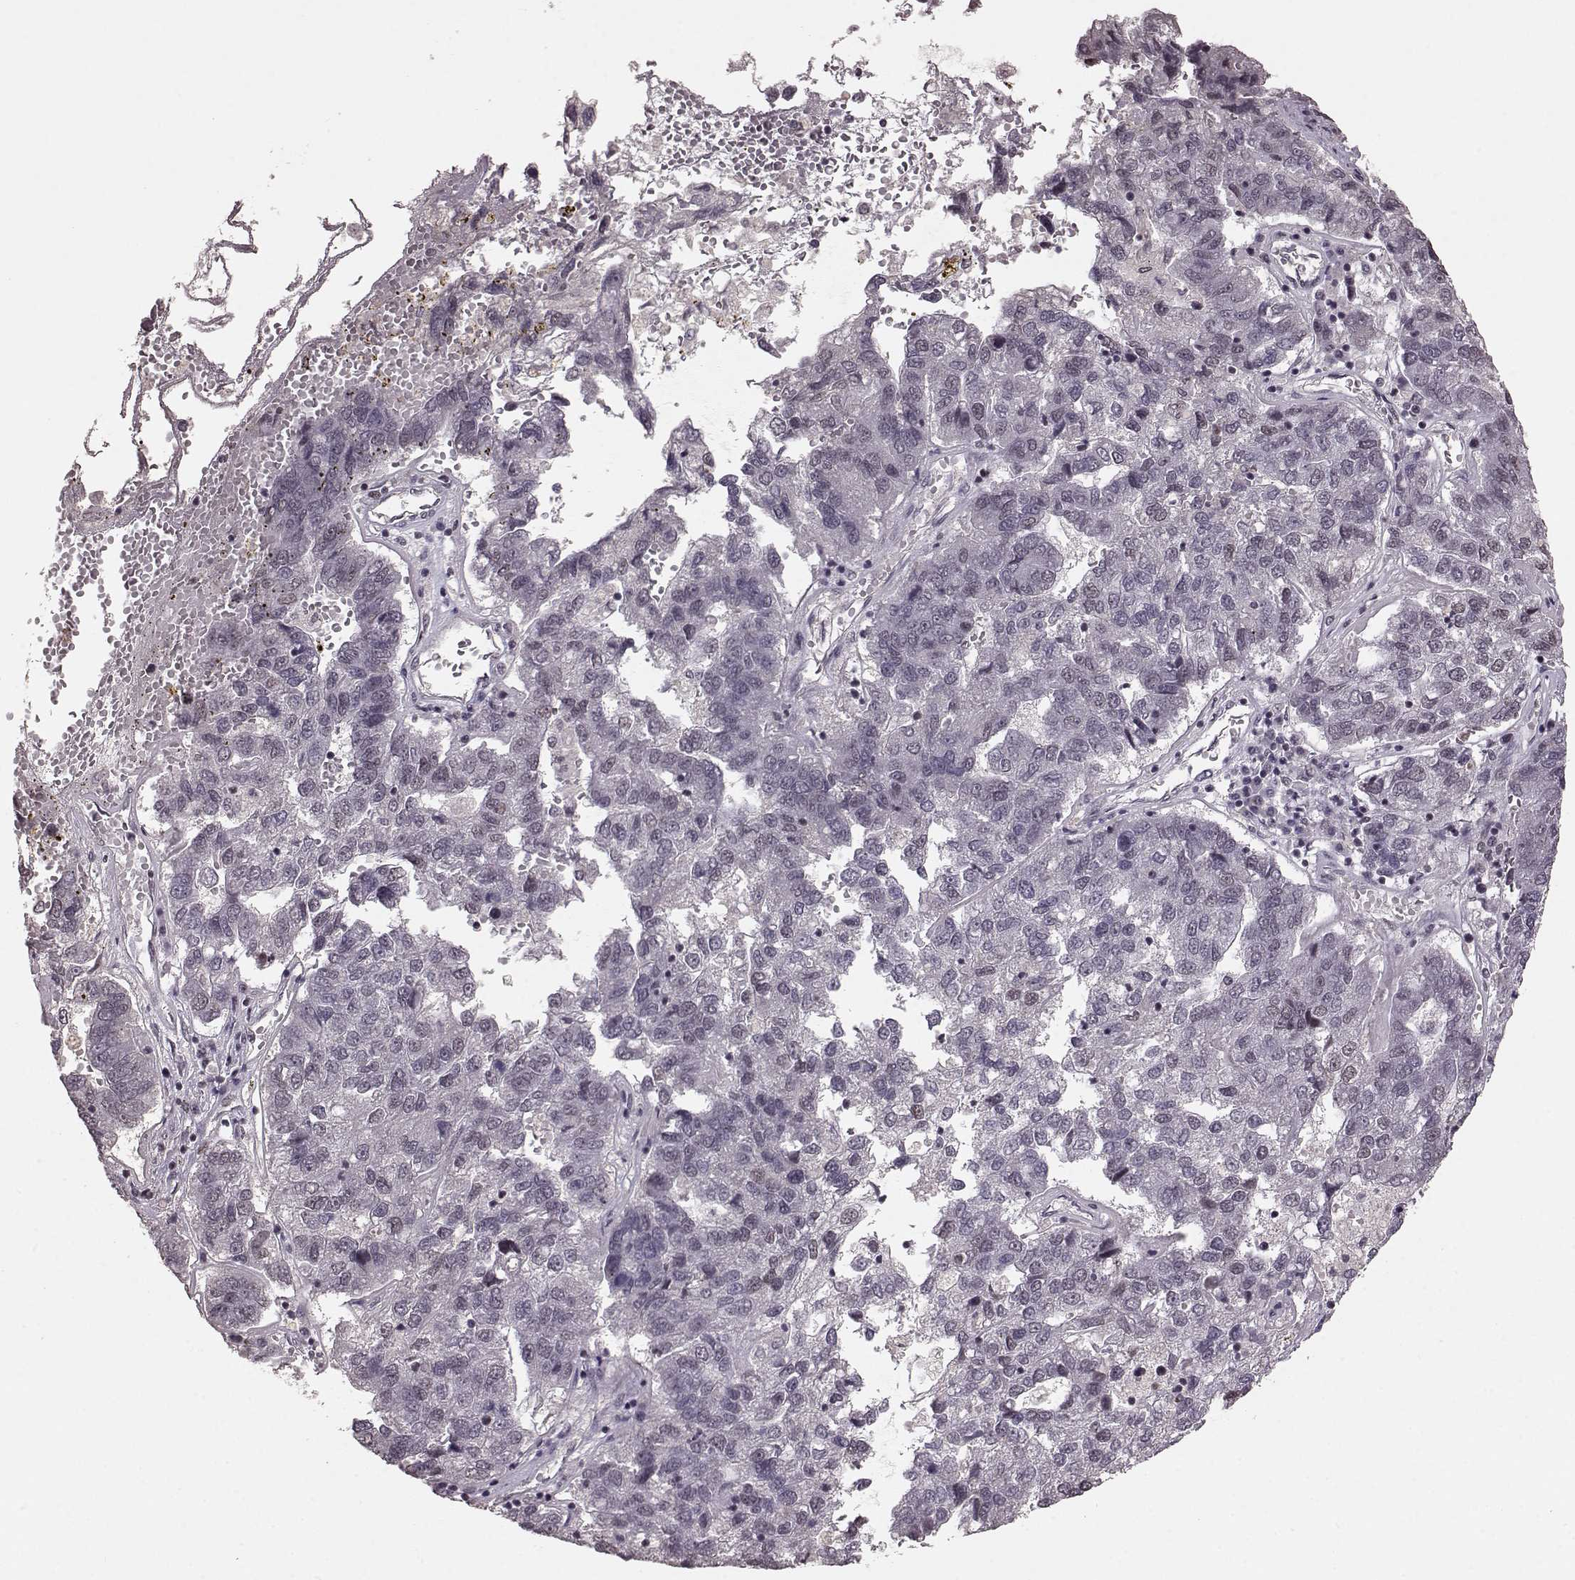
{"staining": {"intensity": "weak", "quantity": "<25%", "location": "nuclear"}, "tissue": "pancreatic cancer", "cell_type": "Tumor cells", "image_type": "cancer", "snomed": [{"axis": "morphology", "description": "Adenocarcinoma, NOS"}, {"axis": "topography", "description": "Pancreas"}], "caption": "The IHC micrograph has no significant positivity in tumor cells of pancreatic cancer (adenocarcinoma) tissue.", "gene": "RRAGD", "patient": {"sex": "female", "age": 61}}